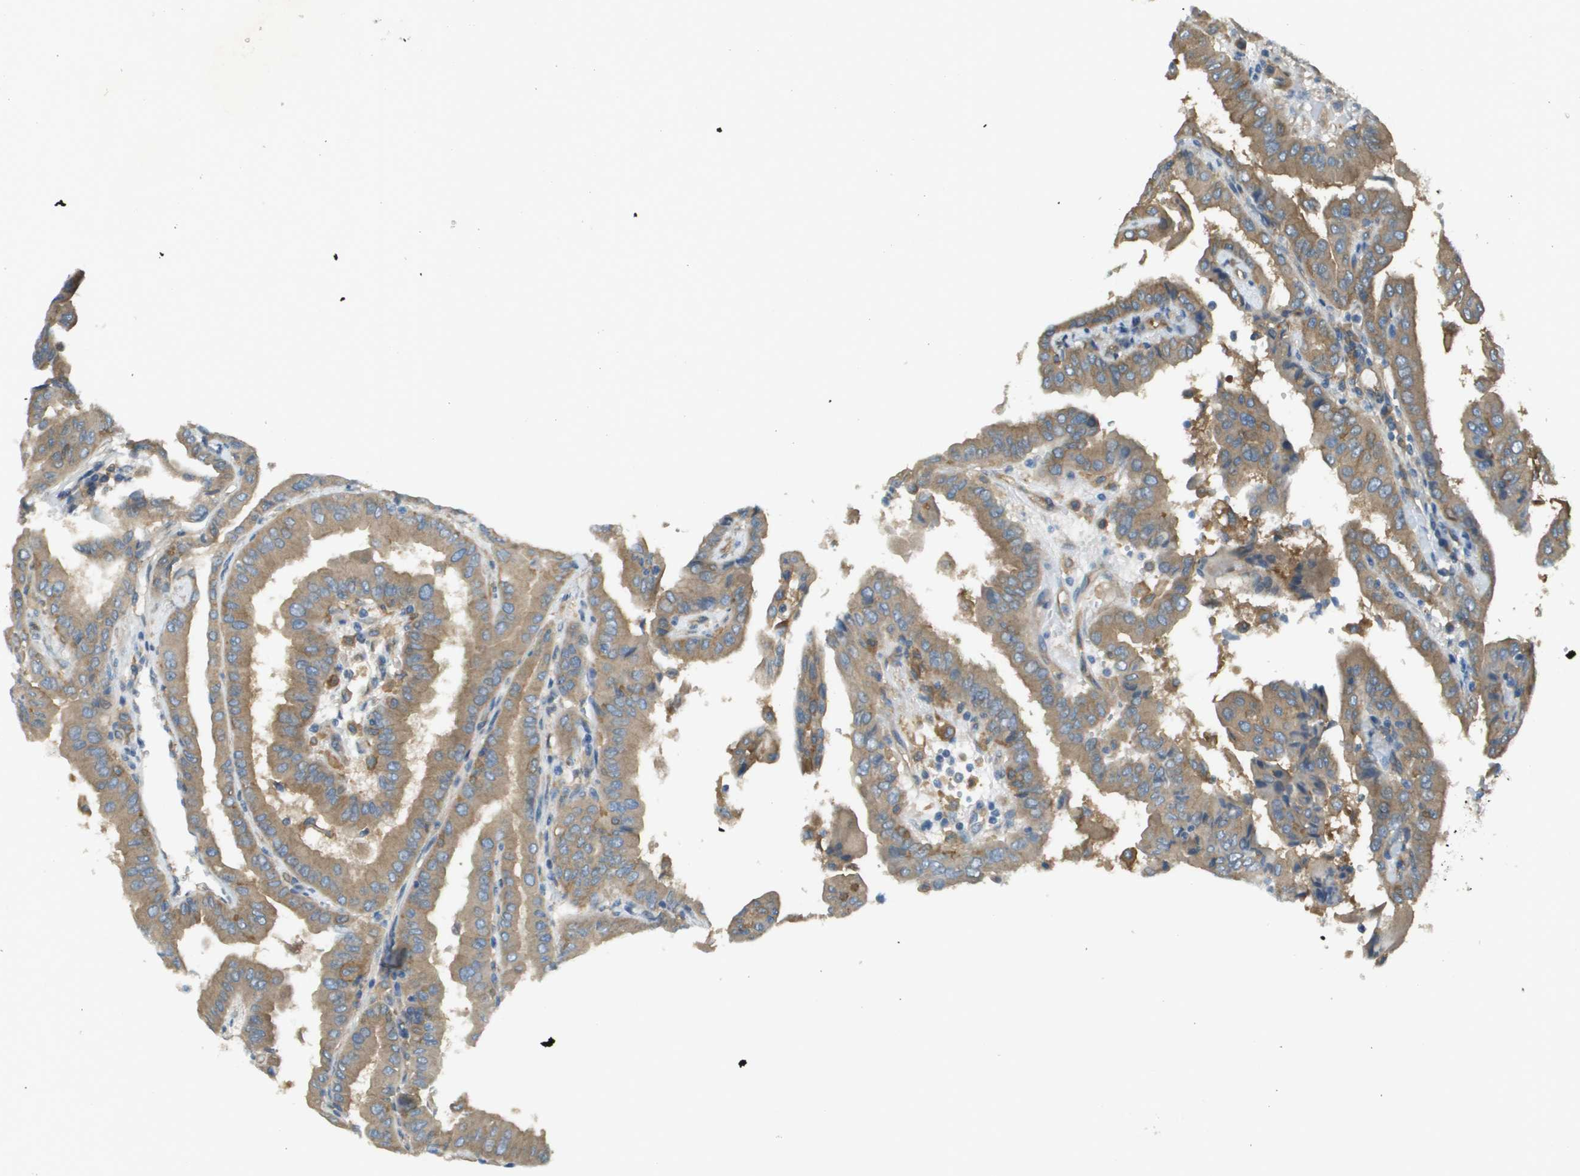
{"staining": {"intensity": "moderate", "quantity": ">75%", "location": "cytoplasmic/membranous"}, "tissue": "thyroid cancer", "cell_type": "Tumor cells", "image_type": "cancer", "snomed": [{"axis": "morphology", "description": "Papillary adenocarcinoma, NOS"}, {"axis": "topography", "description": "Thyroid gland"}], "caption": "Immunohistochemistry of human thyroid cancer shows medium levels of moderate cytoplasmic/membranous expression in about >75% of tumor cells. The staining was performed using DAB (3,3'-diaminobenzidine) to visualize the protein expression in brown, while the nuclei were stained in blue with hematoxylin (Magnification: 20x).", "gene": "CORO1B", "patient": {"sex": "male", "age": 33}}